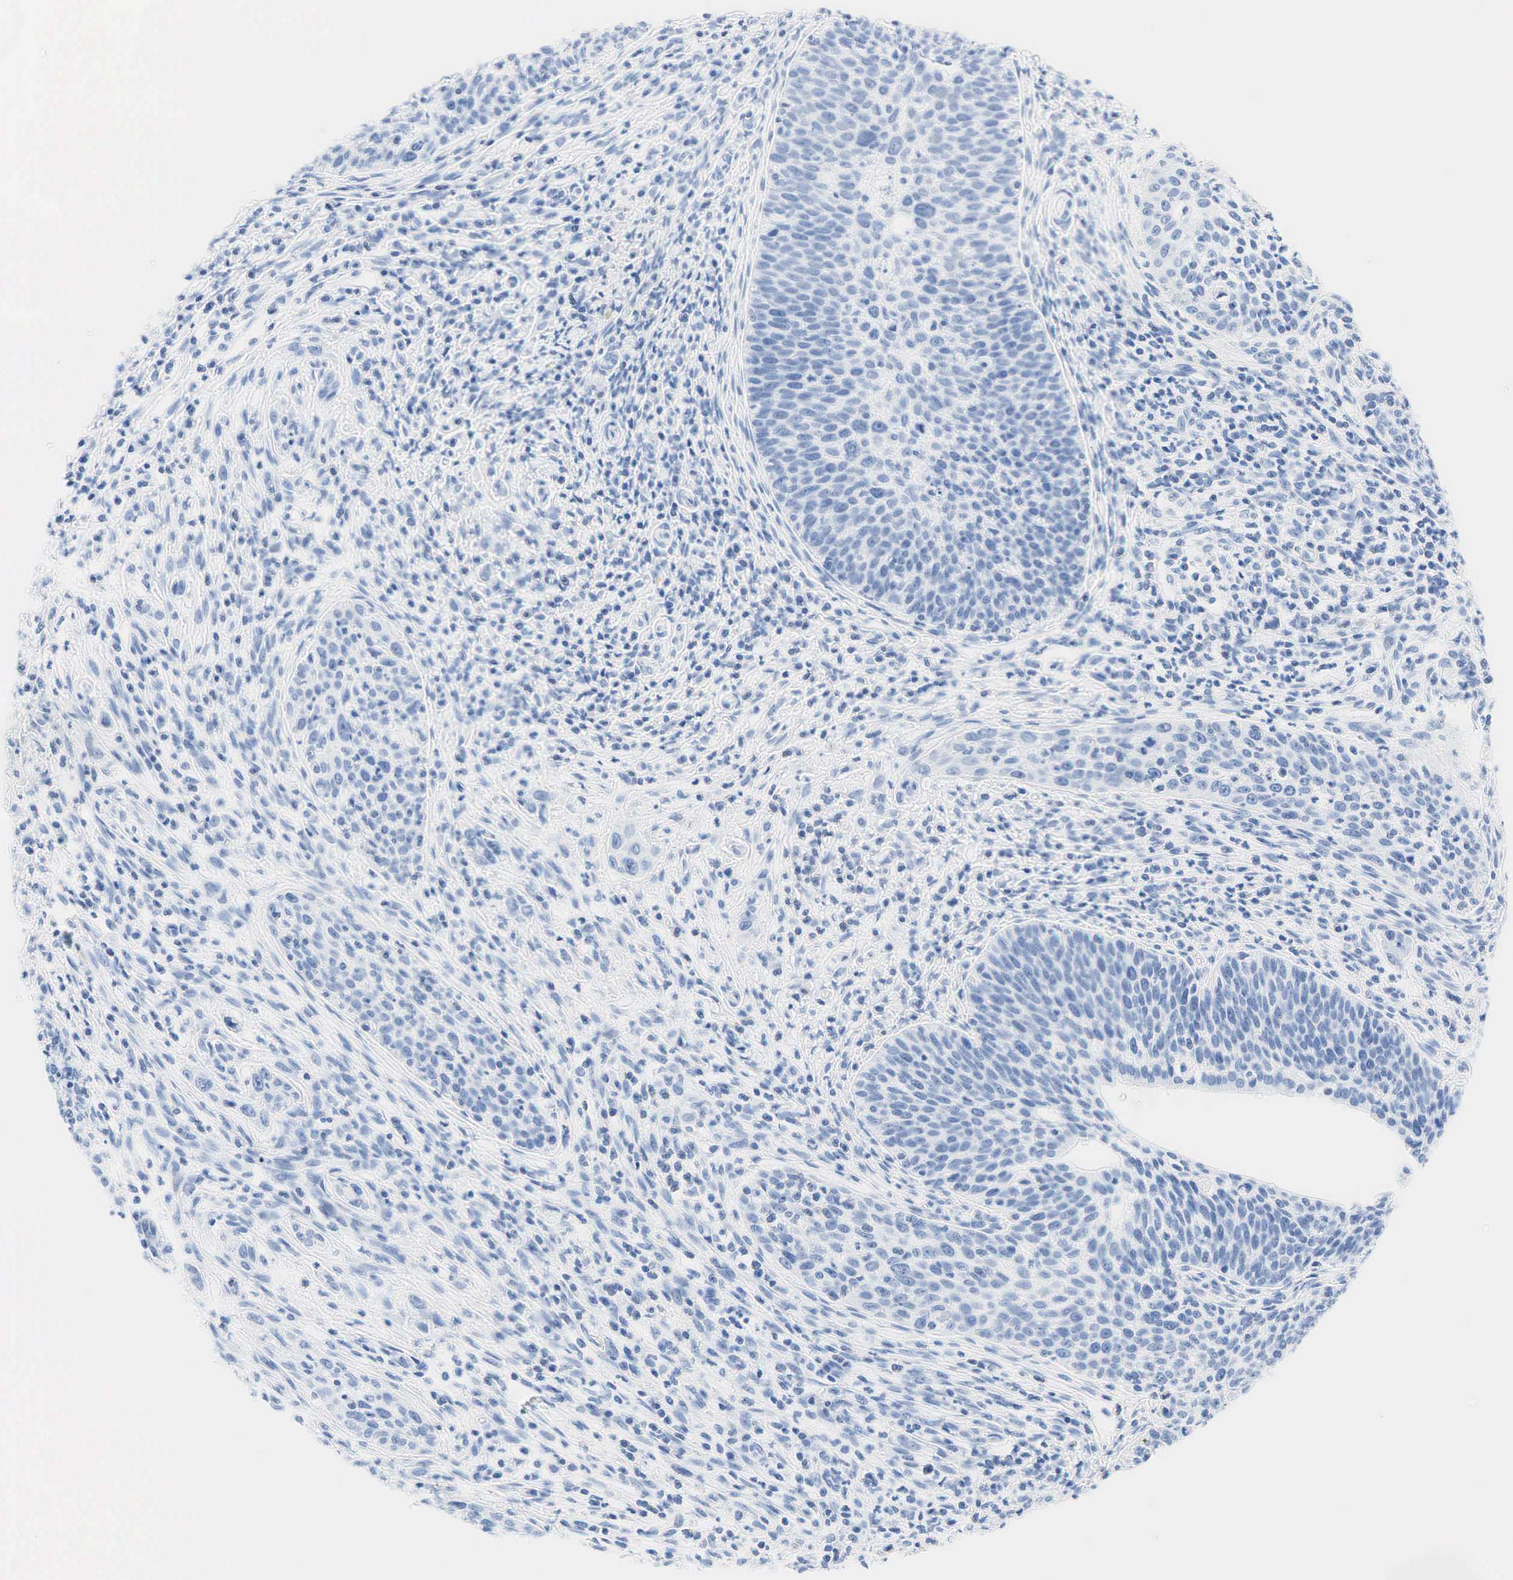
{"staining": {"intensity": "negative", "quantity": "none", "location": "none"}, "tissue": "cervical cancer", "cell_type": "Tumor cells", "image_type": "cancer", "snomed": [{"axis": "morphology", "description": "Squamous cell carcinoma, NOS"}, {"axis": "topography", "description": "Cervix"}], "caption": "Immunohistochemistry image of neoplastic tissue: human squamous cell carcinoma (cervical) stained with DAB (3,3'-diaminobenzidine) shows no significant protein expression in tumor cells.", "gene": "INHA", "patient": {"sex": "female", "age": 41}}